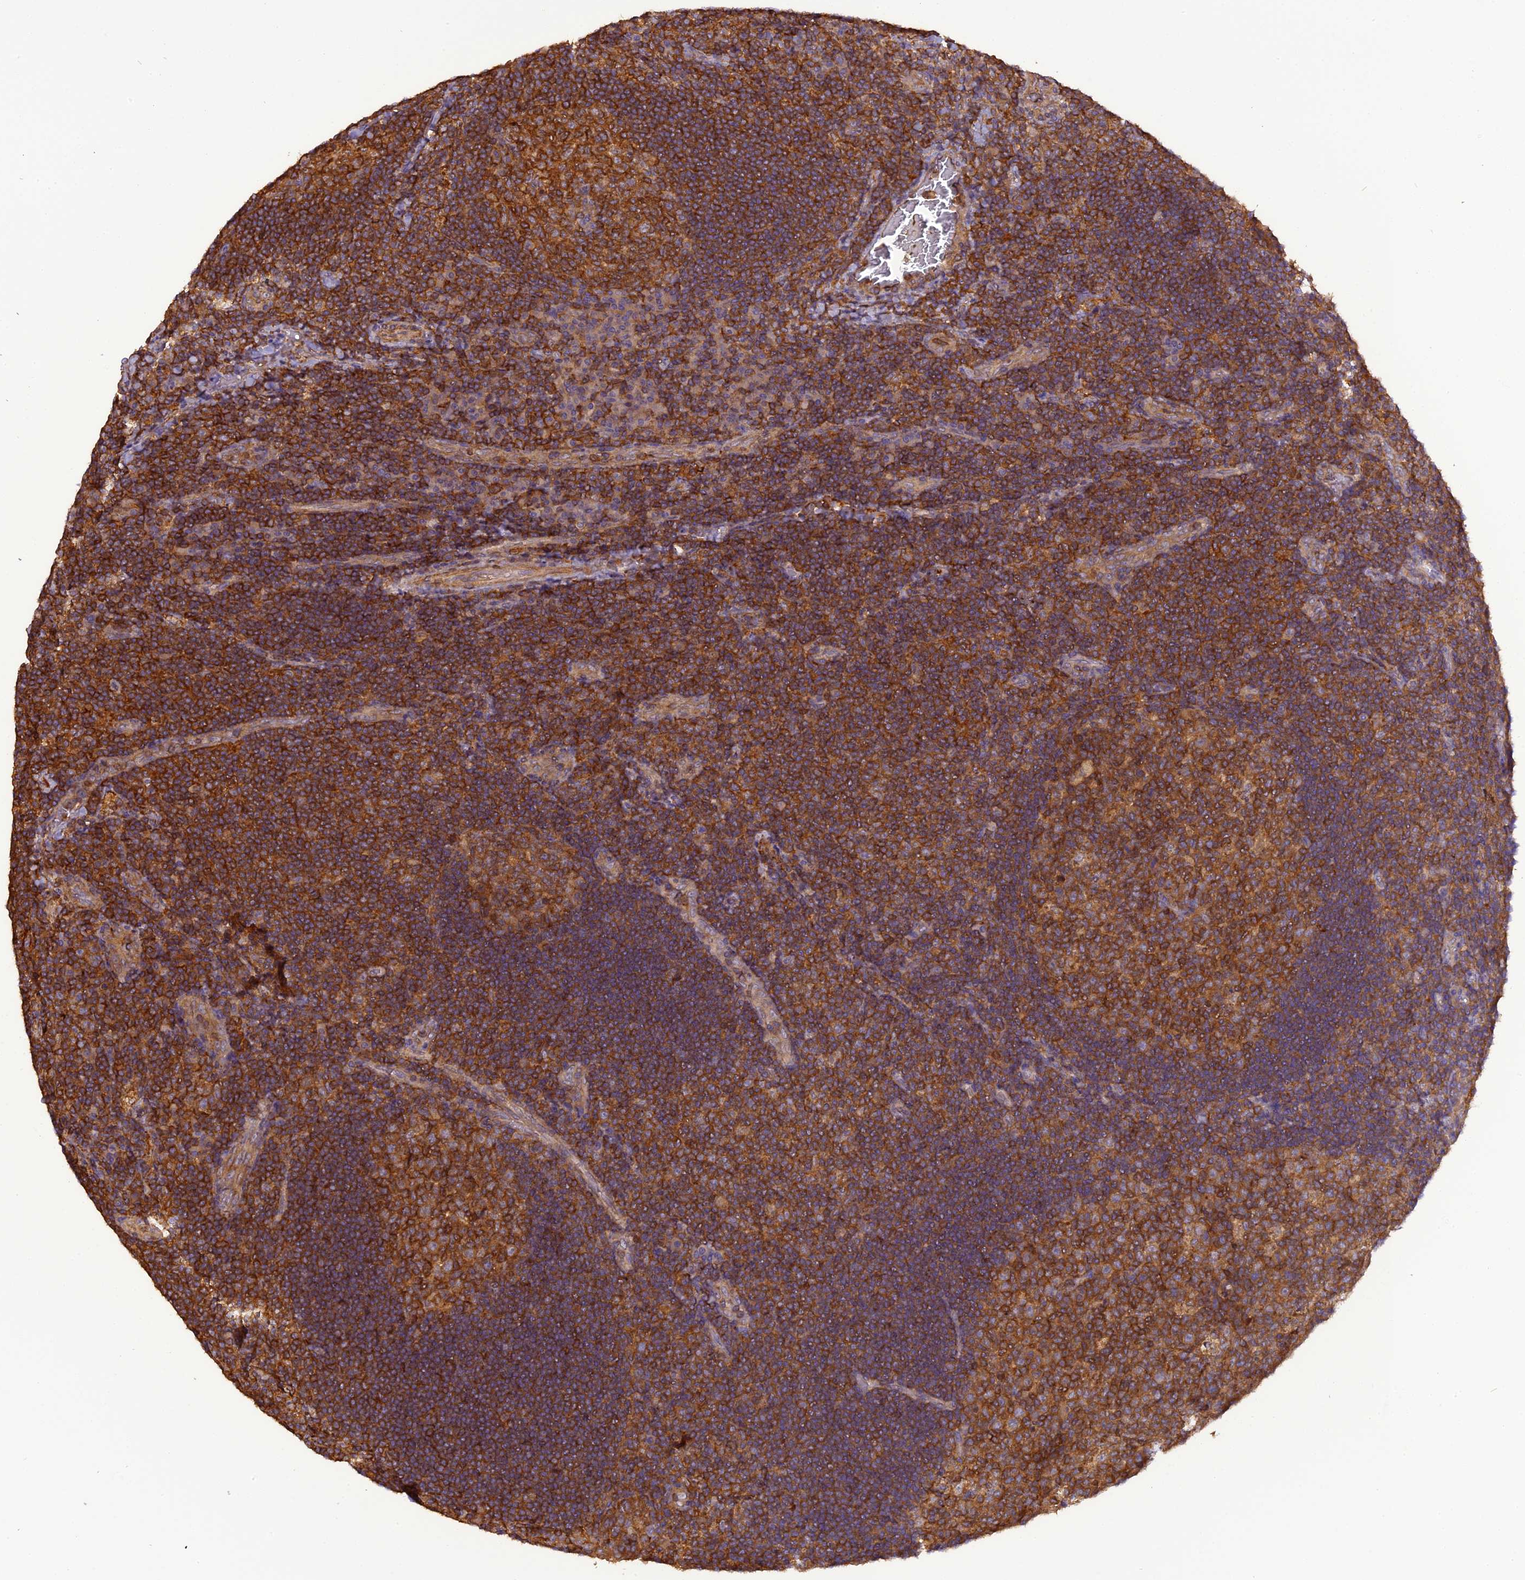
{"staining": {"intensity": "strong", "quantity": ">75%", "location": "cytoplasmic/membranous"}, "tissue": "tonsil", "cell_type": "Germinal center cells", "image_type": "normal", "snomed": [{"axis": "morphology", "description": "Normal tissue, NOS"}, {"axis": "topography", "description": "Tonsil"}], "caption": "Protein staining of unremarkable tonsil shows strong cytoplasmic/membranous expression in approximately >75% of germinal center cells. The protein is stained brown, and the nuclei are stained in blue (DAB (3,3'-diaminobenzidine) IHC with brightfield microscopy, high magnification).", "gene": "STOML1", "patient": {"sex": "male", "age": 17}}